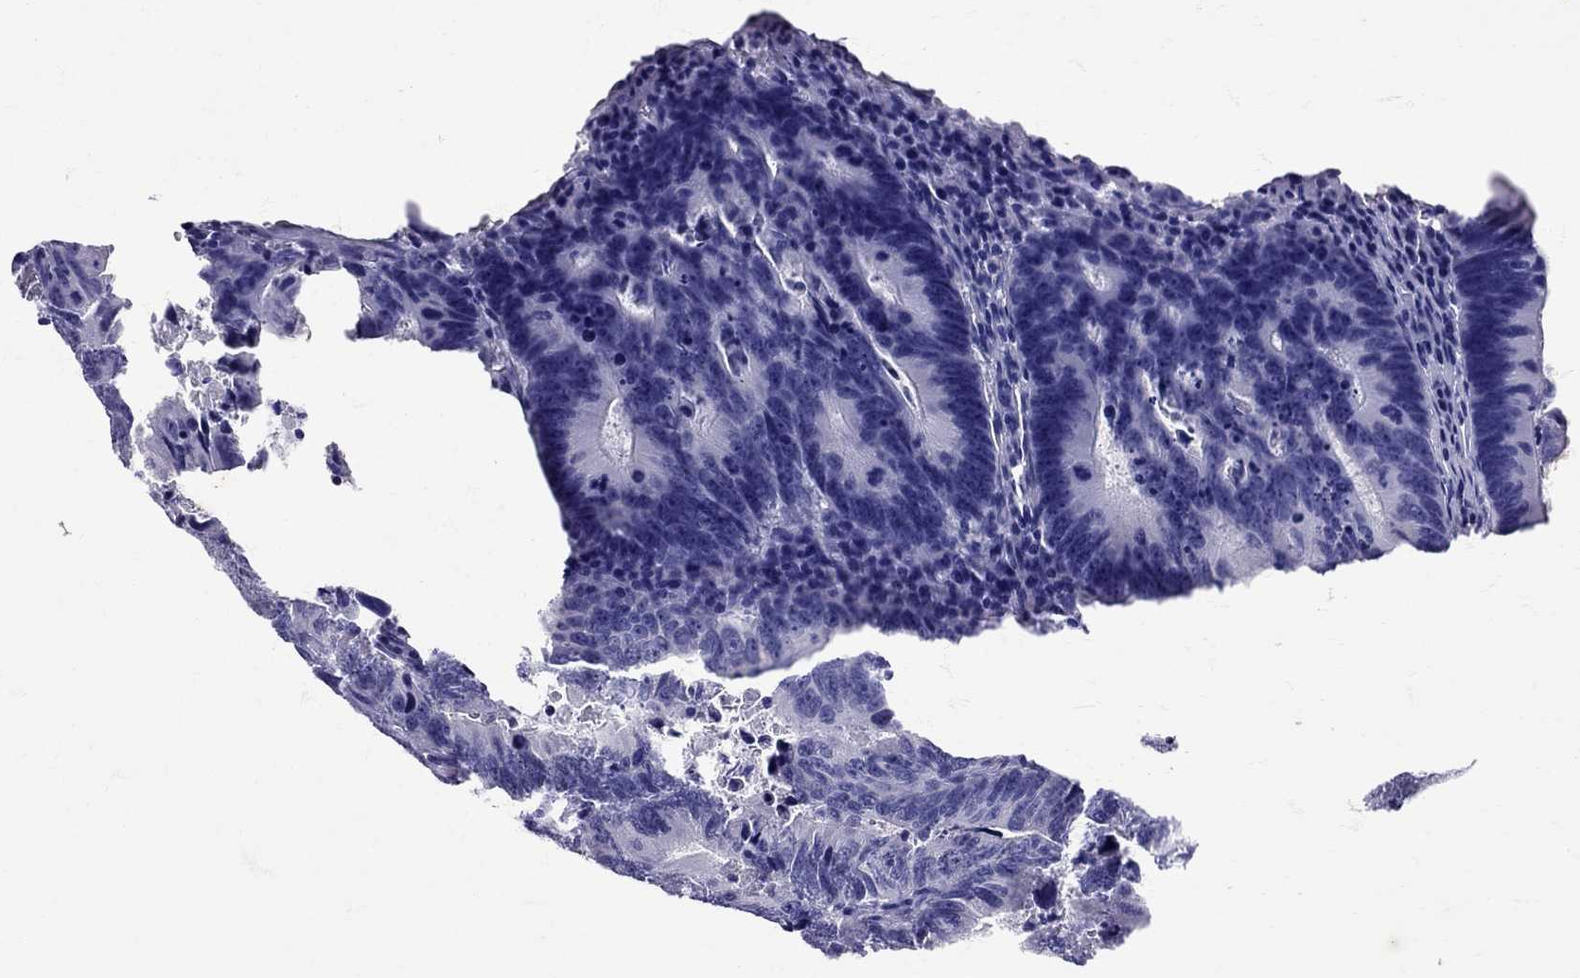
{"staining": {"intensity": "negative", "quantity": "none", "location": "none"}, "tissue": "colorectal cancer", "cell_type": "Tumor cells", "image_type": "cancer", "snomed": [{"axis": "morphology", "description": "Adenocarcinoma, NOS"}, {"axis": "topography", "description": "Colon"}], "caption": "IHC of human colorectal adenocarcinoma exhibits no expression in tumor cells.", "gene": "AVP", "patient": {"sex": "female", "age": 87}}